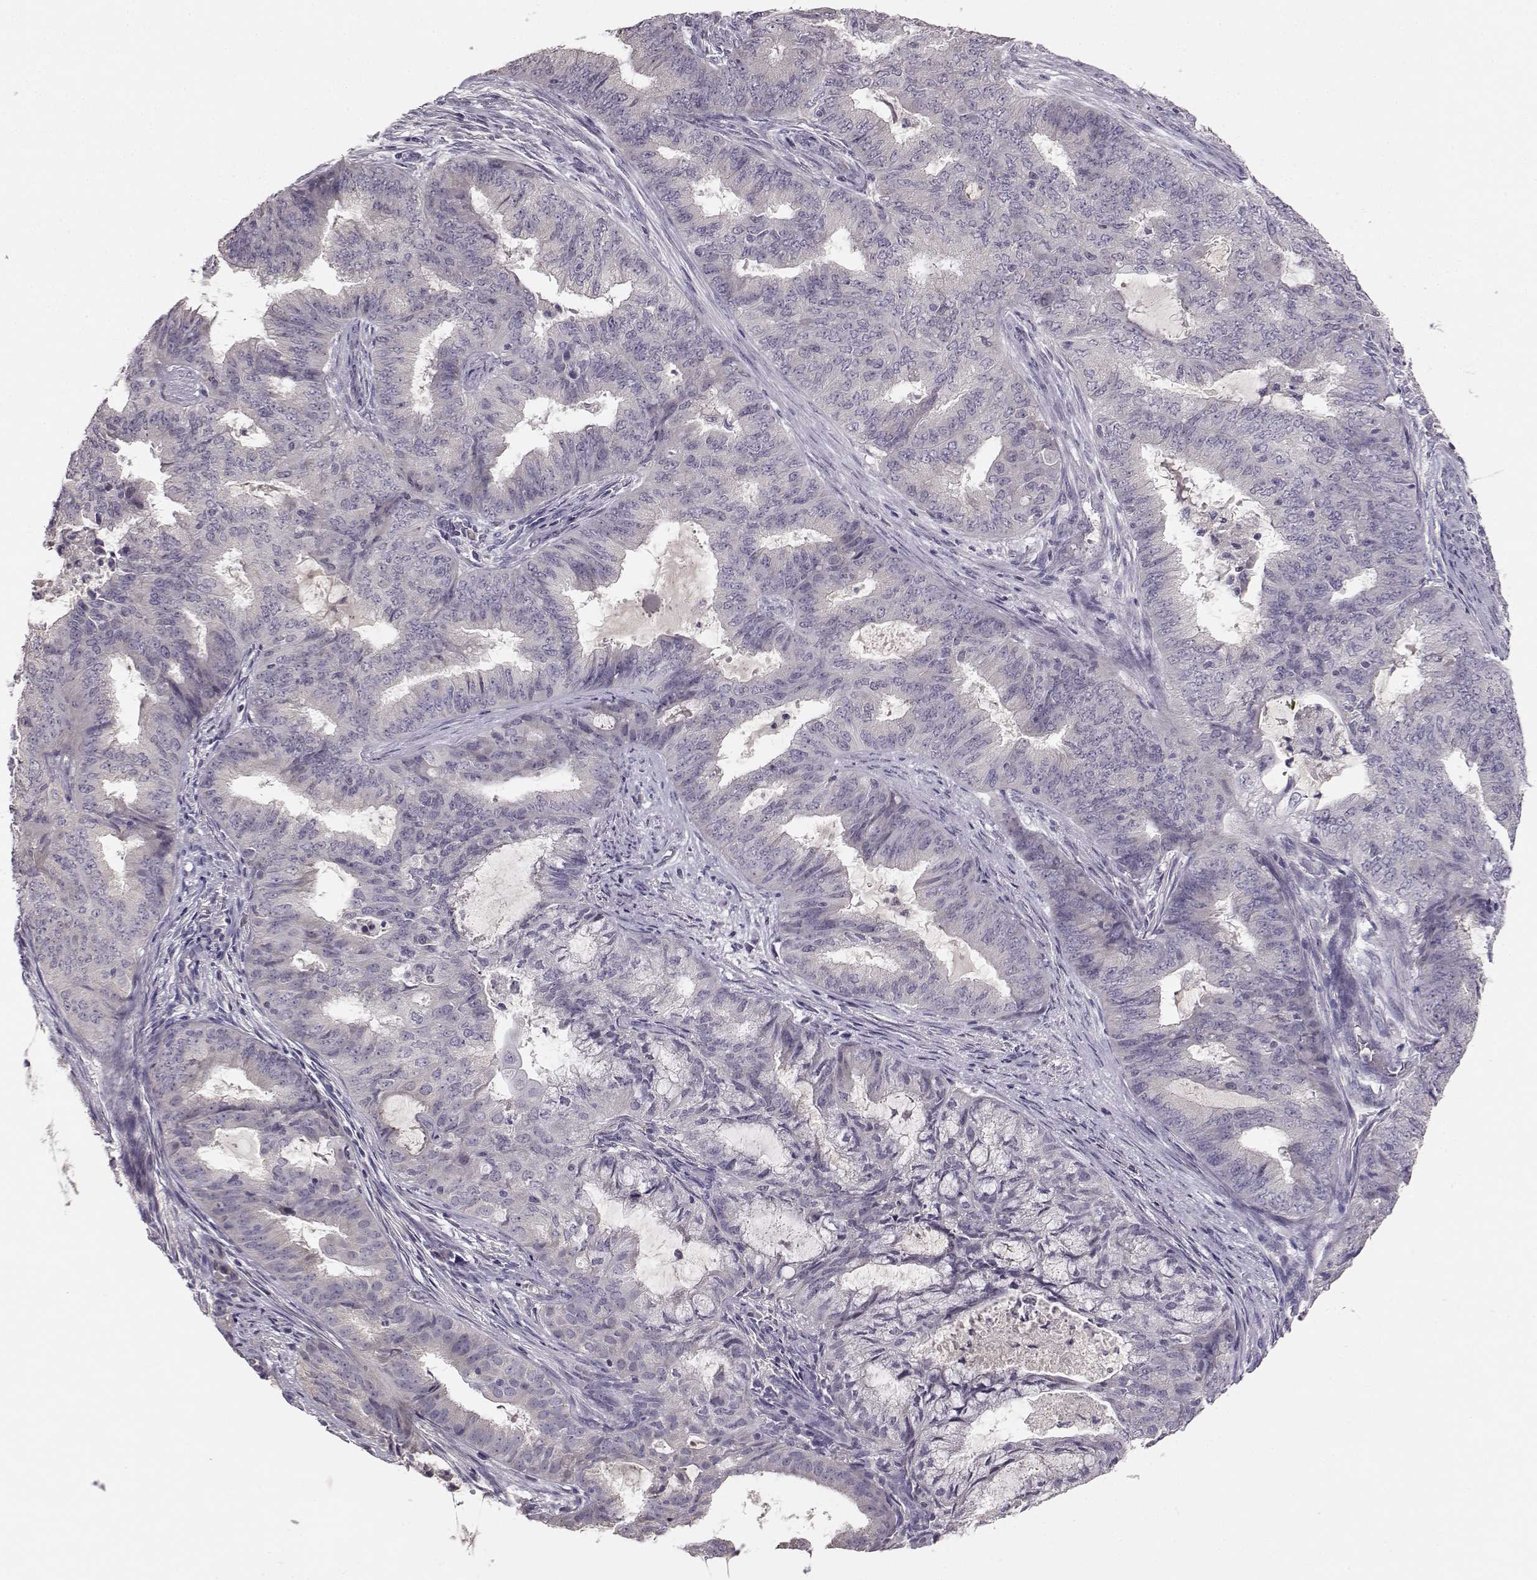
{"staining": {"intensity": "negative", "quantity": "none", "location": "none"}, "tissue": "endometrial cancer", "cell_type": "Tumor cells", "image_type": "cancer", "snomed": [{"axis": "morphology", "description": "Adenocarcinoma, NOS"}, {"axis": "topography", "description": "Endometrium"}], "caption": "Tumor cells show no significant protein positivity in endometrial cancer. Nuclei are stained in blue.", "gene": "BFSP2", "patient": {"sex": "female", "age": 62}}